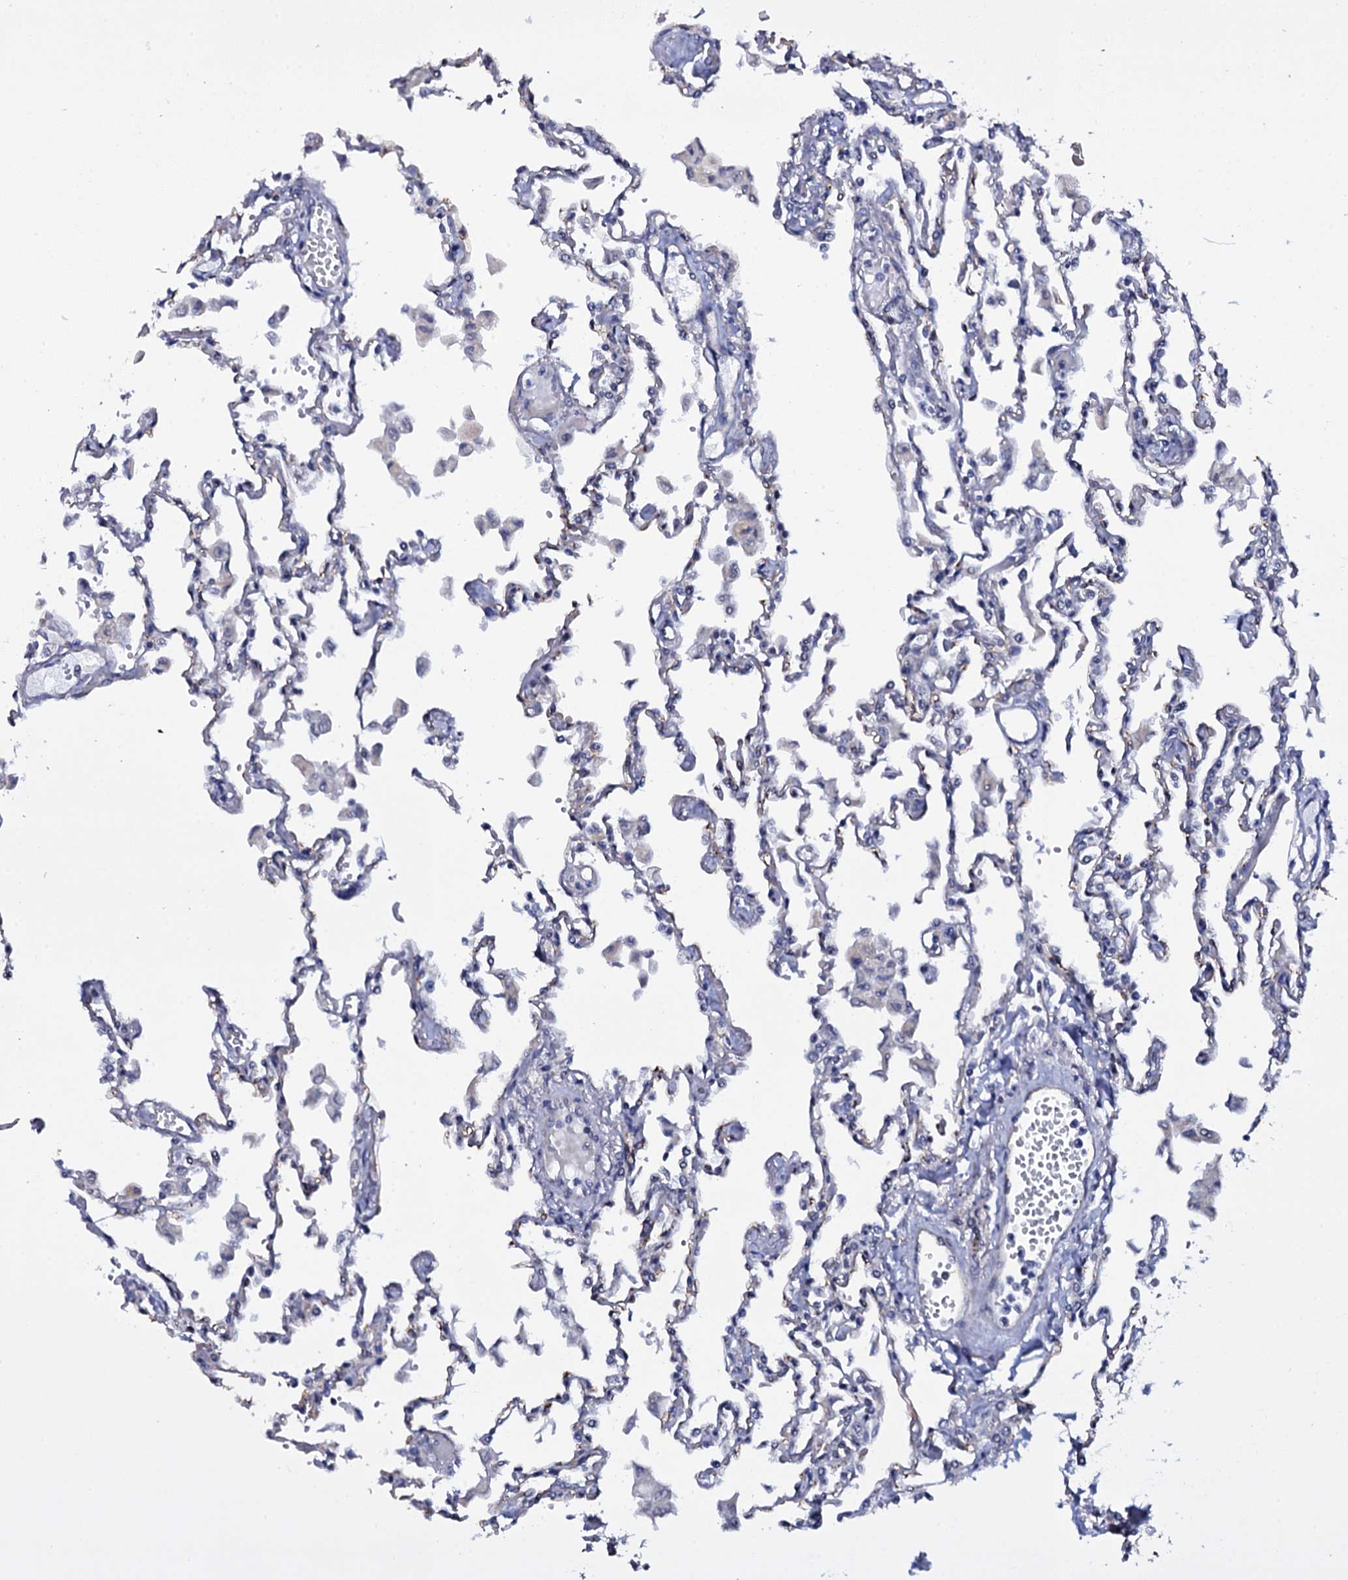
{"staining": {"intensity": "negative", "quantity": "none", "location": "none"}, "tissue": "lung", "cell_type": "Alveolar cells", "image_type": "normal", "snomed": [{"axis": "morphology", "description": "Normal tissue, NOS"}, {"axis": "topography", "description": "Bronchus"}, {"axis": "topography", "description": "Lung"}], "caption": "IHC photomicrograph of unremarkable lung: human lung stained with DAB shows no significant protein expression in alveolar cells. (DAB immunohistochemistry (IHC), high magnification).", "gene": "GAREM1", "patient": {"sex": "female", "age": 49}}